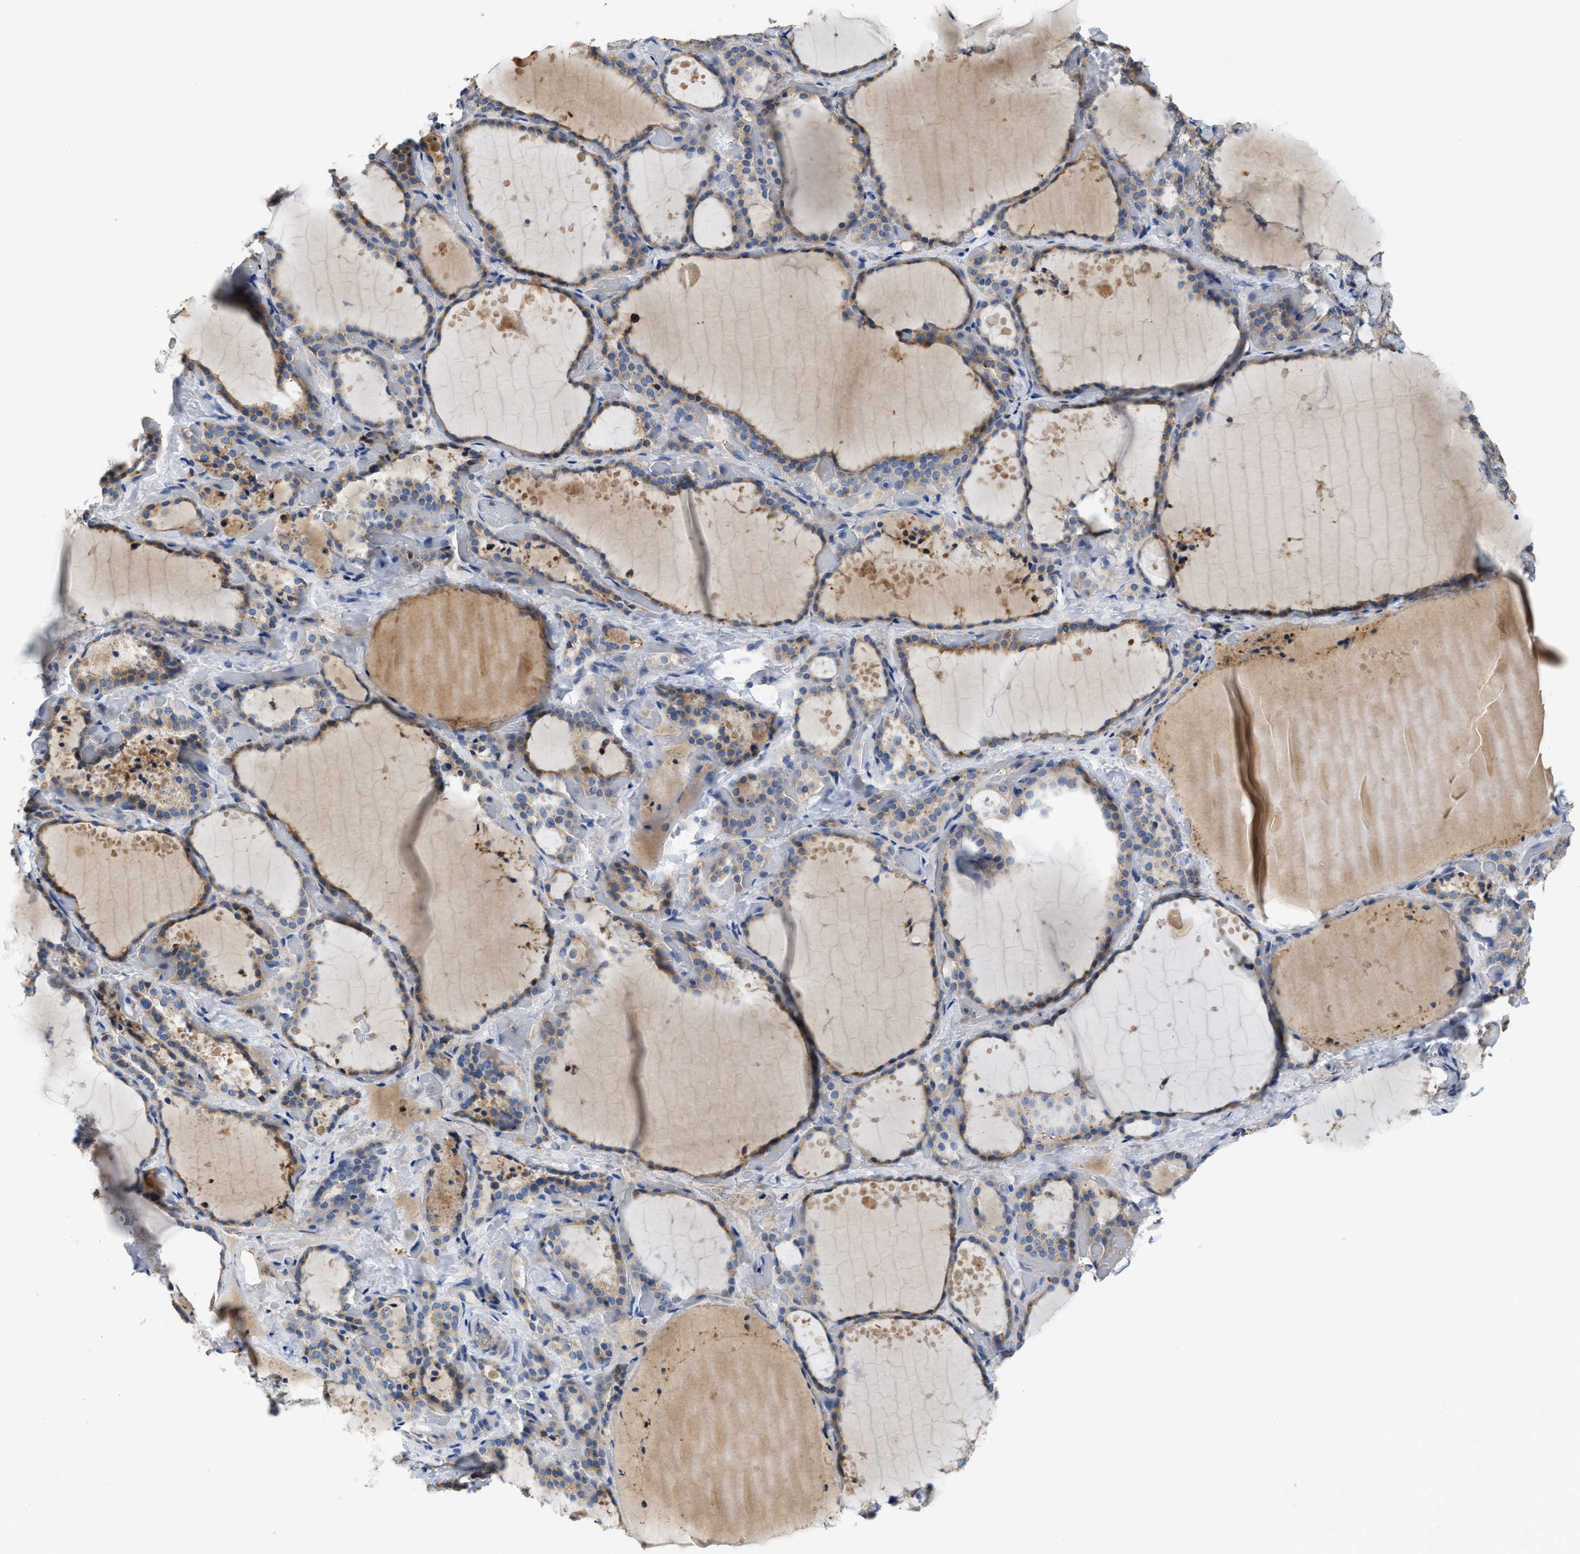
{"staining": {"intensity": "moderate", "quantity": ">75%", "location": "cytoplasmic/membranous"}, "tissue": "thyroid gland", "cell_type": "Glandular cells", "image_type": "normal", "snomed": [{"axis": "morphology", "description": "Normal tissue, NOS"}, {"axis": "topography", "description": "Thyroid gland"}], "caption": "The micrograph exhibits staining of normal thyroid gland, revealing moderate cytoplasmic/membranous protein positivity (brown color) within glandular cells. Nuclei are stained in blue.", "gene": "C1S", "patient": {"sex": "female", "age": 44}}